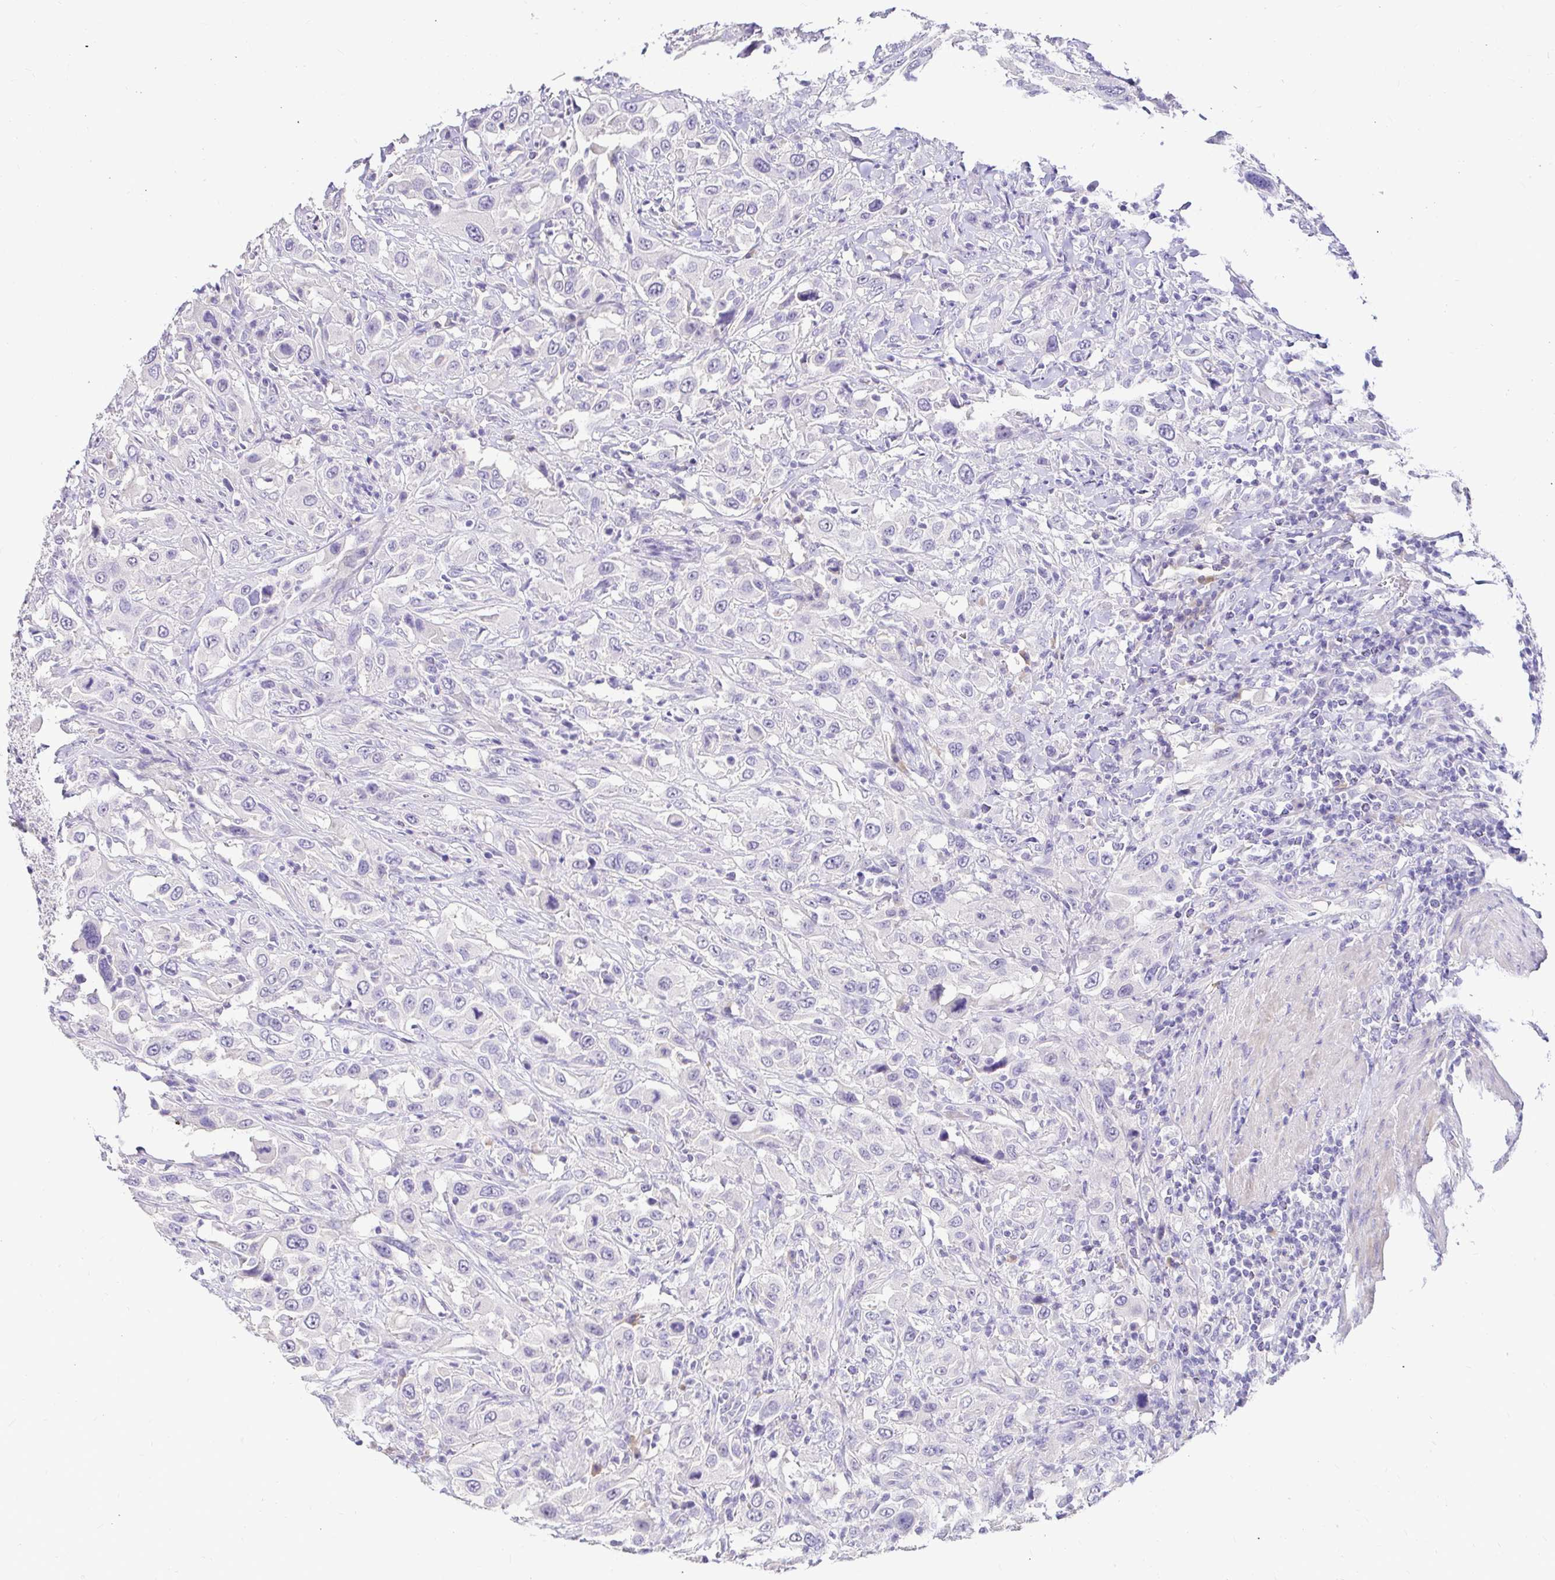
{"staining": {"intensity": "negative", "quantity": "none", "location": "none"}, "tissue": "urothelial cancer", "cell_type": "Tumor cells", "image_type": "cancer", "snomed": [{"axis": "morphology", "description": "Urothelial carcinoma, High grade"}, {"axis": "topography", "description": "Urinary bladder"}], "caption": "This is an immunohistochemistry histopathology image of human high-grade urothelial carcinoma. There is no positivity in tumor cells.", "gene": "CDO1", "patient": {"sex": "male", "age": 61}}